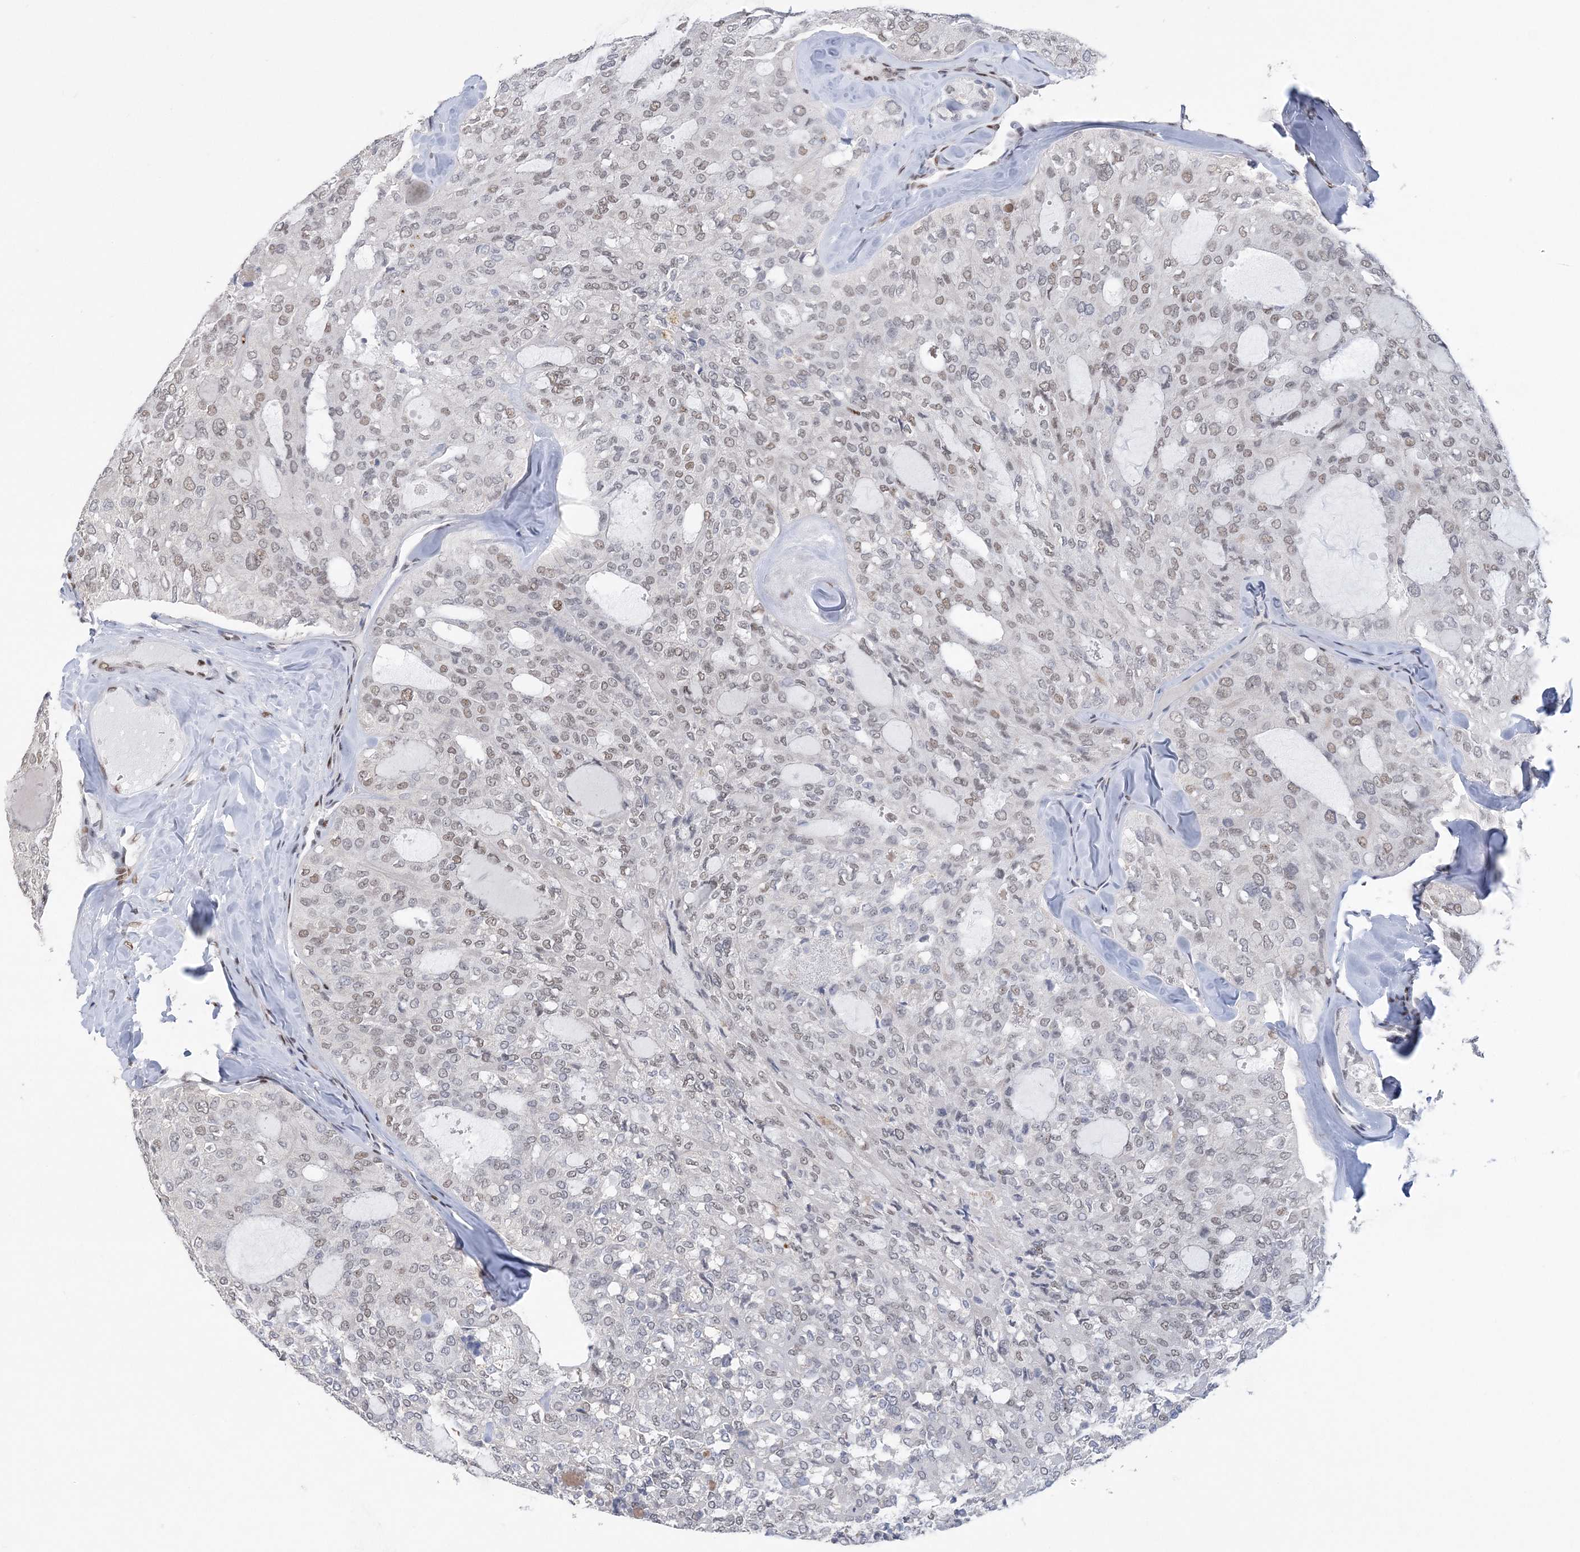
{"staining": {"intensity": "weak", "quantity": ">75%", "location": "nuclear"}, "tissue": "thyroid cancer", "cell_type": "Tumor cells", "image_type": "cancer", "snomed": [{"axis": "morphology", "description": "Follicular adenoma carcinoma, NOS"}, {"axis": "topography", "description": "Thyroid gland"}], "caption": "The histopathology image reveals a brown stain indicating the presence of a protein in the nuclear of tumor cells in follicular adenoma carcinoma (thyroid).", "gene": "ZBTB7A", "patient": {"sex": "male", "age": 75}}